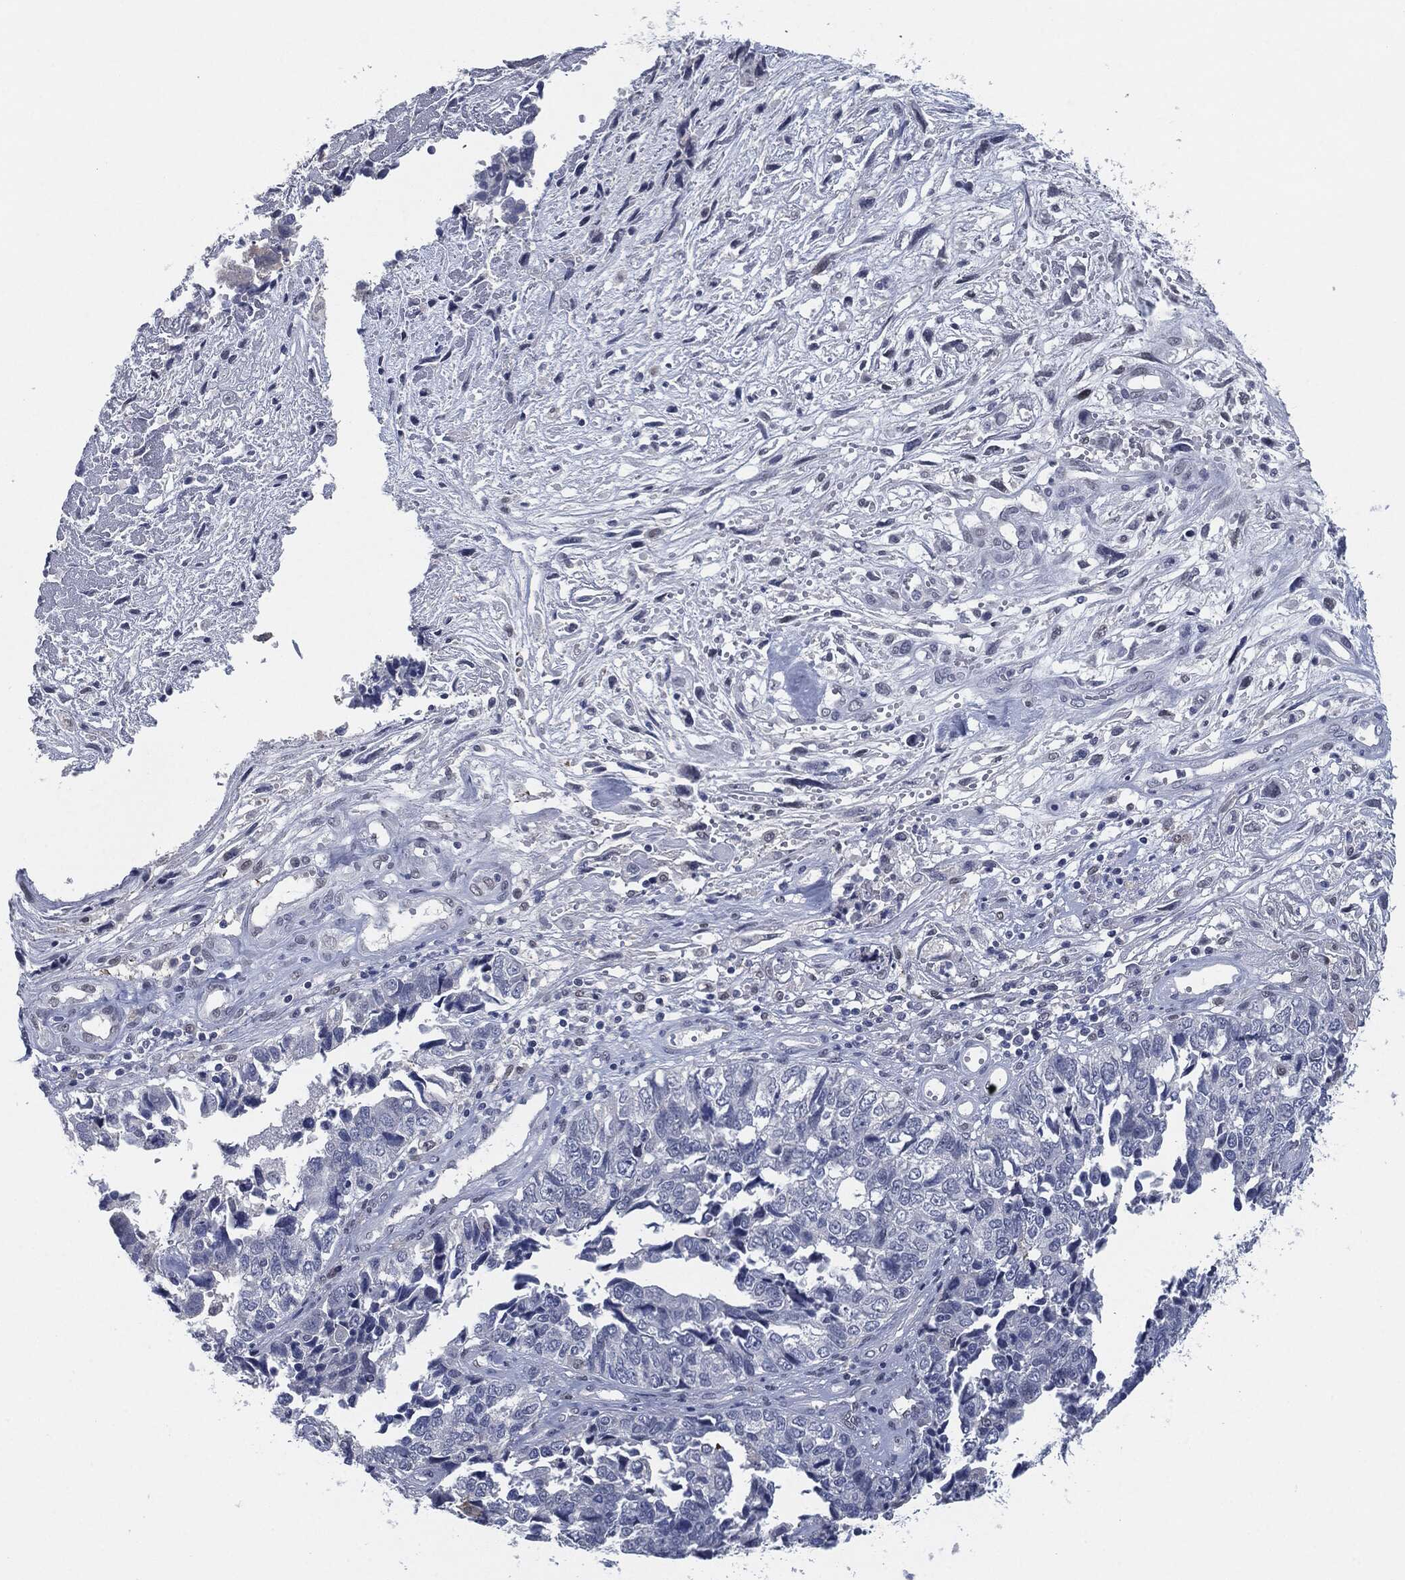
{"staining": {"intensity": "negative", "quantity": "none", "location": "none"}, "tissue": "cervical cancer", "cell_type": "Tumor cells", "image_type": "cancer", "snomed": [{"axis": "morphology", "description": "Squamous cell carcinoma, NOS"}, {"axis": "topography", "description": "Cervix"}], "caption": "Human cervical cancer (squamous cell carcinoma) stained for a protein using immunohistochemistry (IHC) exhibits no expression in tumor cells.", "gene": "PROM1", "patient": {"sex": "female", "age": 63}}